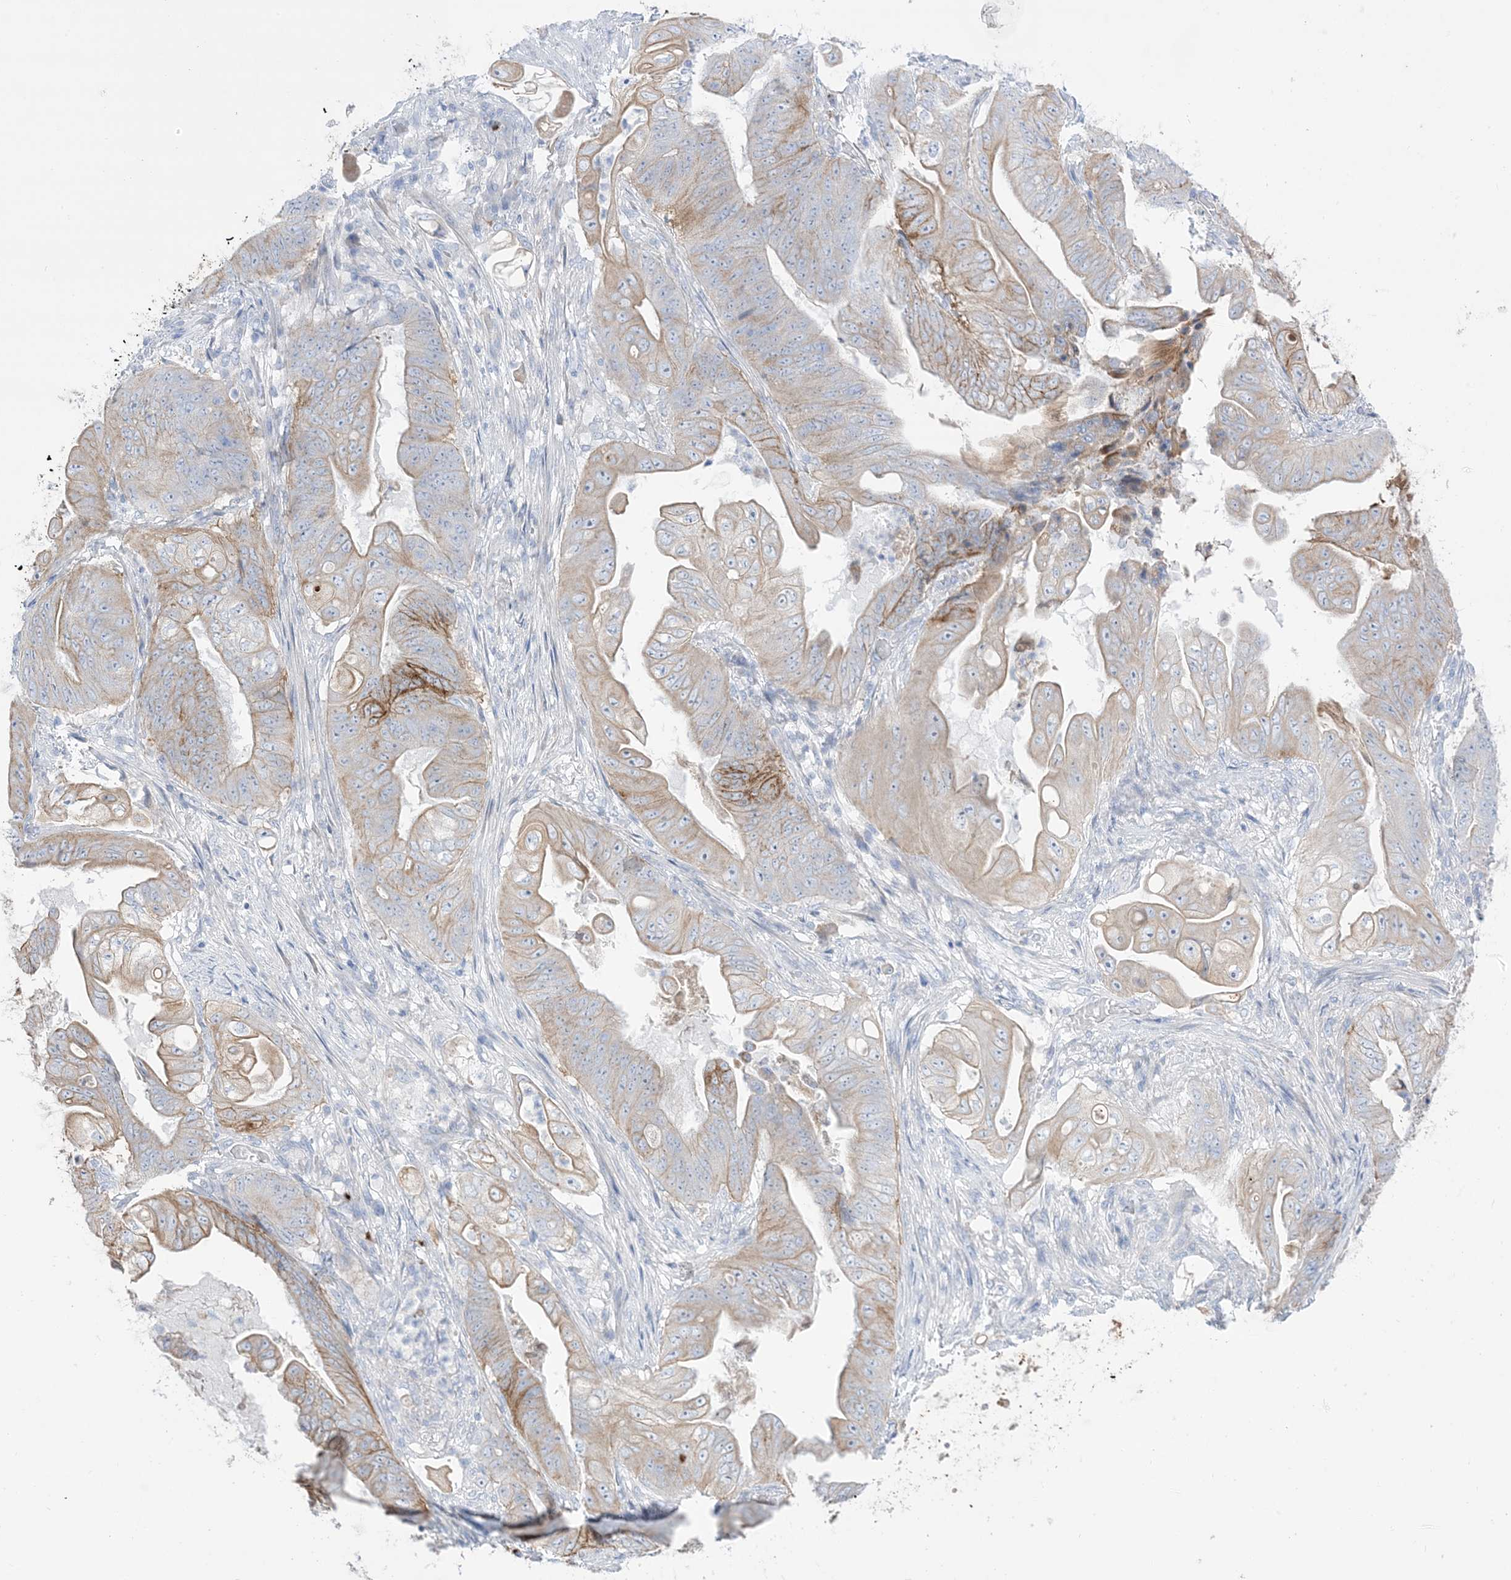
{"staining": {"intensity": "weak", "quantity": "25%-75%", "location": "cytoplasmic/membranous"}, "tissue": "stomach cancer", "cell_type": "Tumor cells", "image_type": "cancer", "snomed": [{"axis": "morphology", "description": "Adenocarcinoma, NOS"}, {"axis": "topography", "description": "Stomach"}], "caption": "Immunohistochemistry image of human stomach cancer (adenocarcinoma) stained for a protein (brown), which shows low levels of weak cytoplasmic/membranous expression in about 25%-75% of tumor cells.", "gene": "ATP11C", "patient": {"sex": "female", "age": 73}}